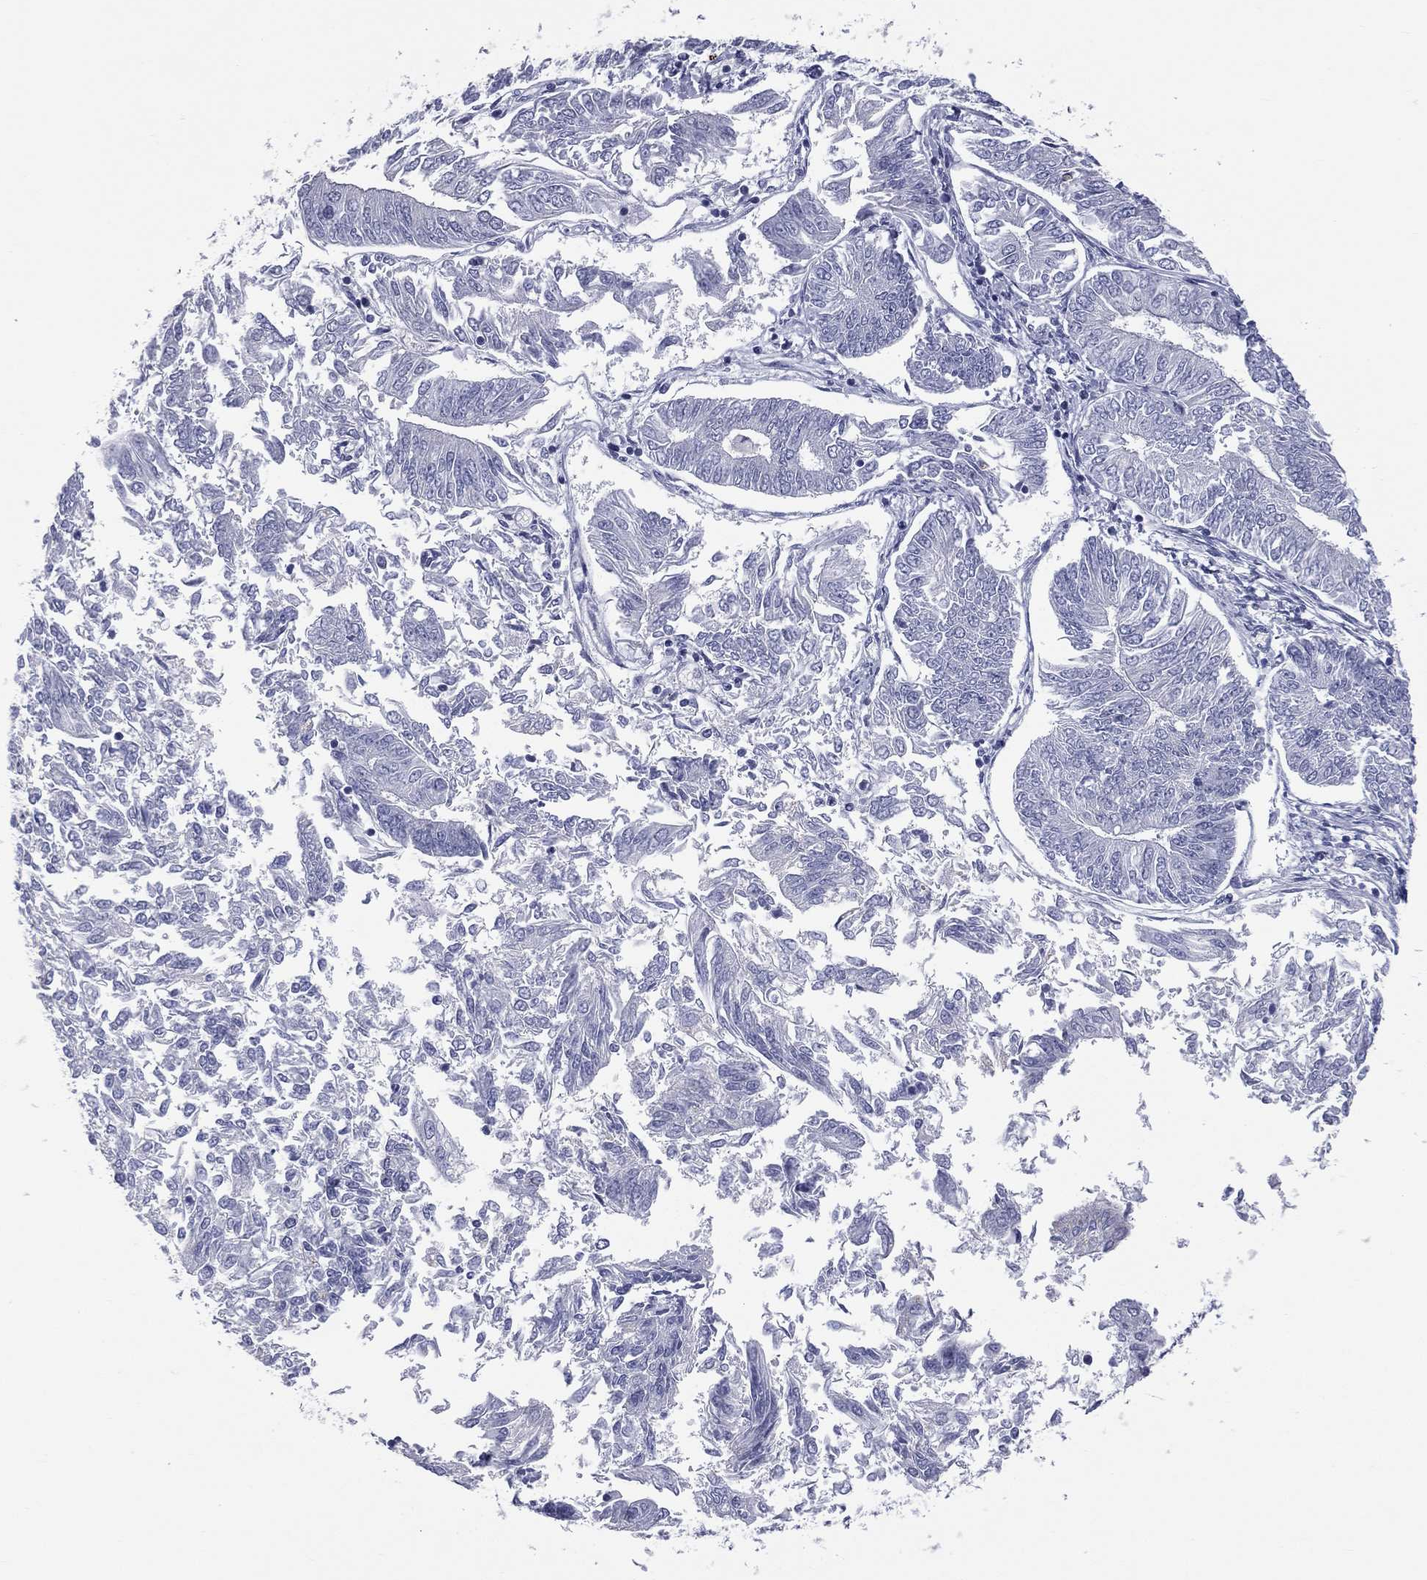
{"staining": {"intensity": "negative", "quantity": "none", "location": "none"}, "tissue": "endometrial cancer", "cell_type": "Tumor cells", "image_type": "cancer", "snomed": [{"axis": "morphology", "description": "Adenocarcinoma, NOS"}, {"axis": "topography", "description": "Endometrium"}], "caption": "DAB (3,3'-diaminobenzidine) immunohistochemical staining of endometrial adenocarcinoma reveals no significant expression in tumor cells.", "gene": "MLN", "patient": {"sex": "female", "age": 58}}